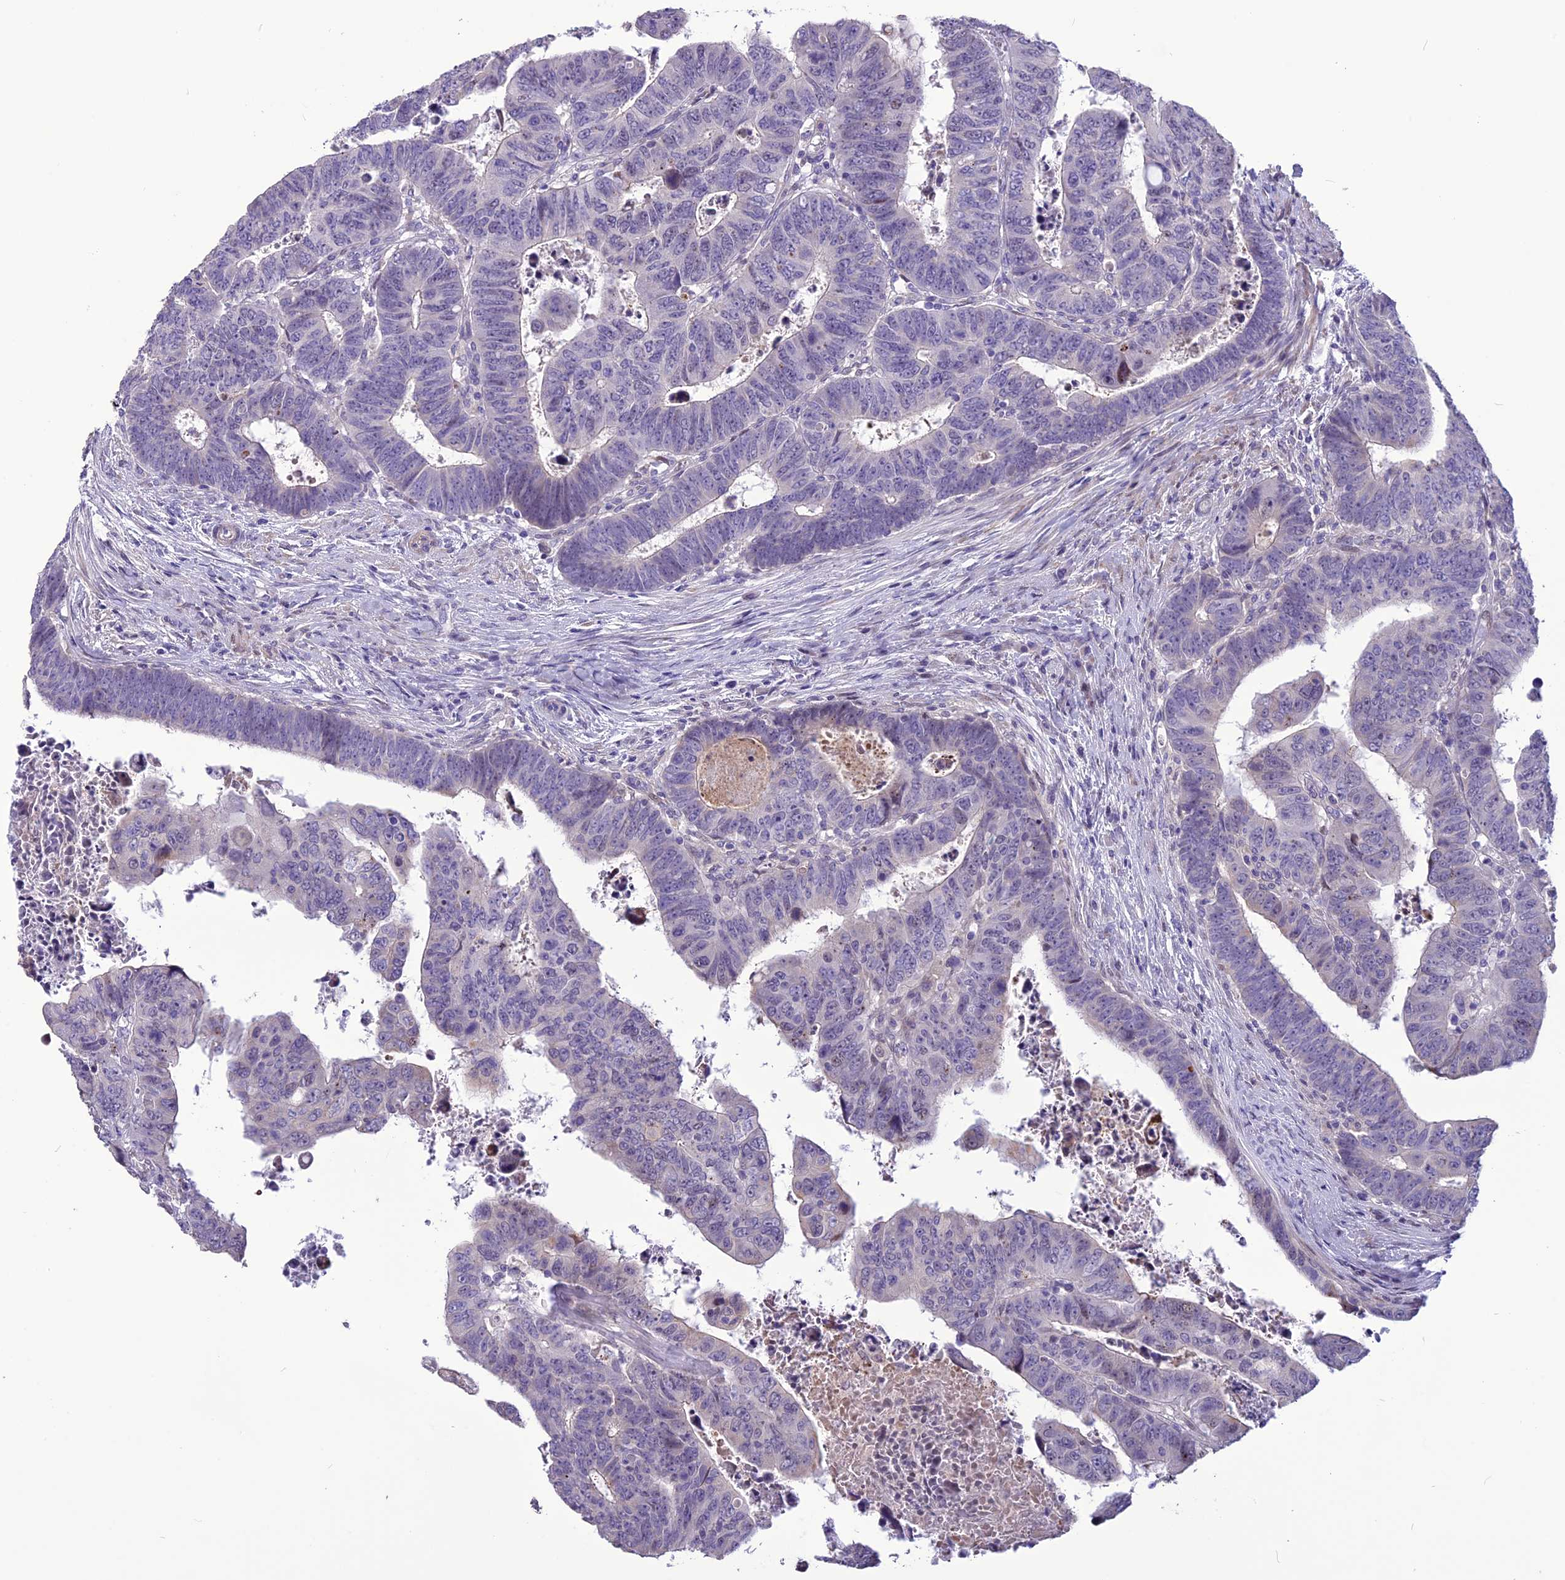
{"staining": {"intensity": "moderate", "quantity": "<25%", "location": "cytoplasmic/membranous"}, "tissue": "colorectal cancer", "cell_type": "Tumor cells", "image_type": "cancer", "snomed": [{"axis": "morphology", "description": "Normal tissue, NOS"}, {"axis": "morphology", "description": "Adenocarcinoma, NOS"}, {"axis": "topography", "description": "Rectum"}], "caption": "IHC micrograph of neoplastic tissue: colorectal adenocarcinoma stained using IHC displays low levels of moderate protein expression localized specifically in the cytoplasmic/membranous of tumor cells, appearing as a cytoplasmic/membranous brown color.", "gene": "SPG21", "patient": {"sex": "female", "age": 65}}